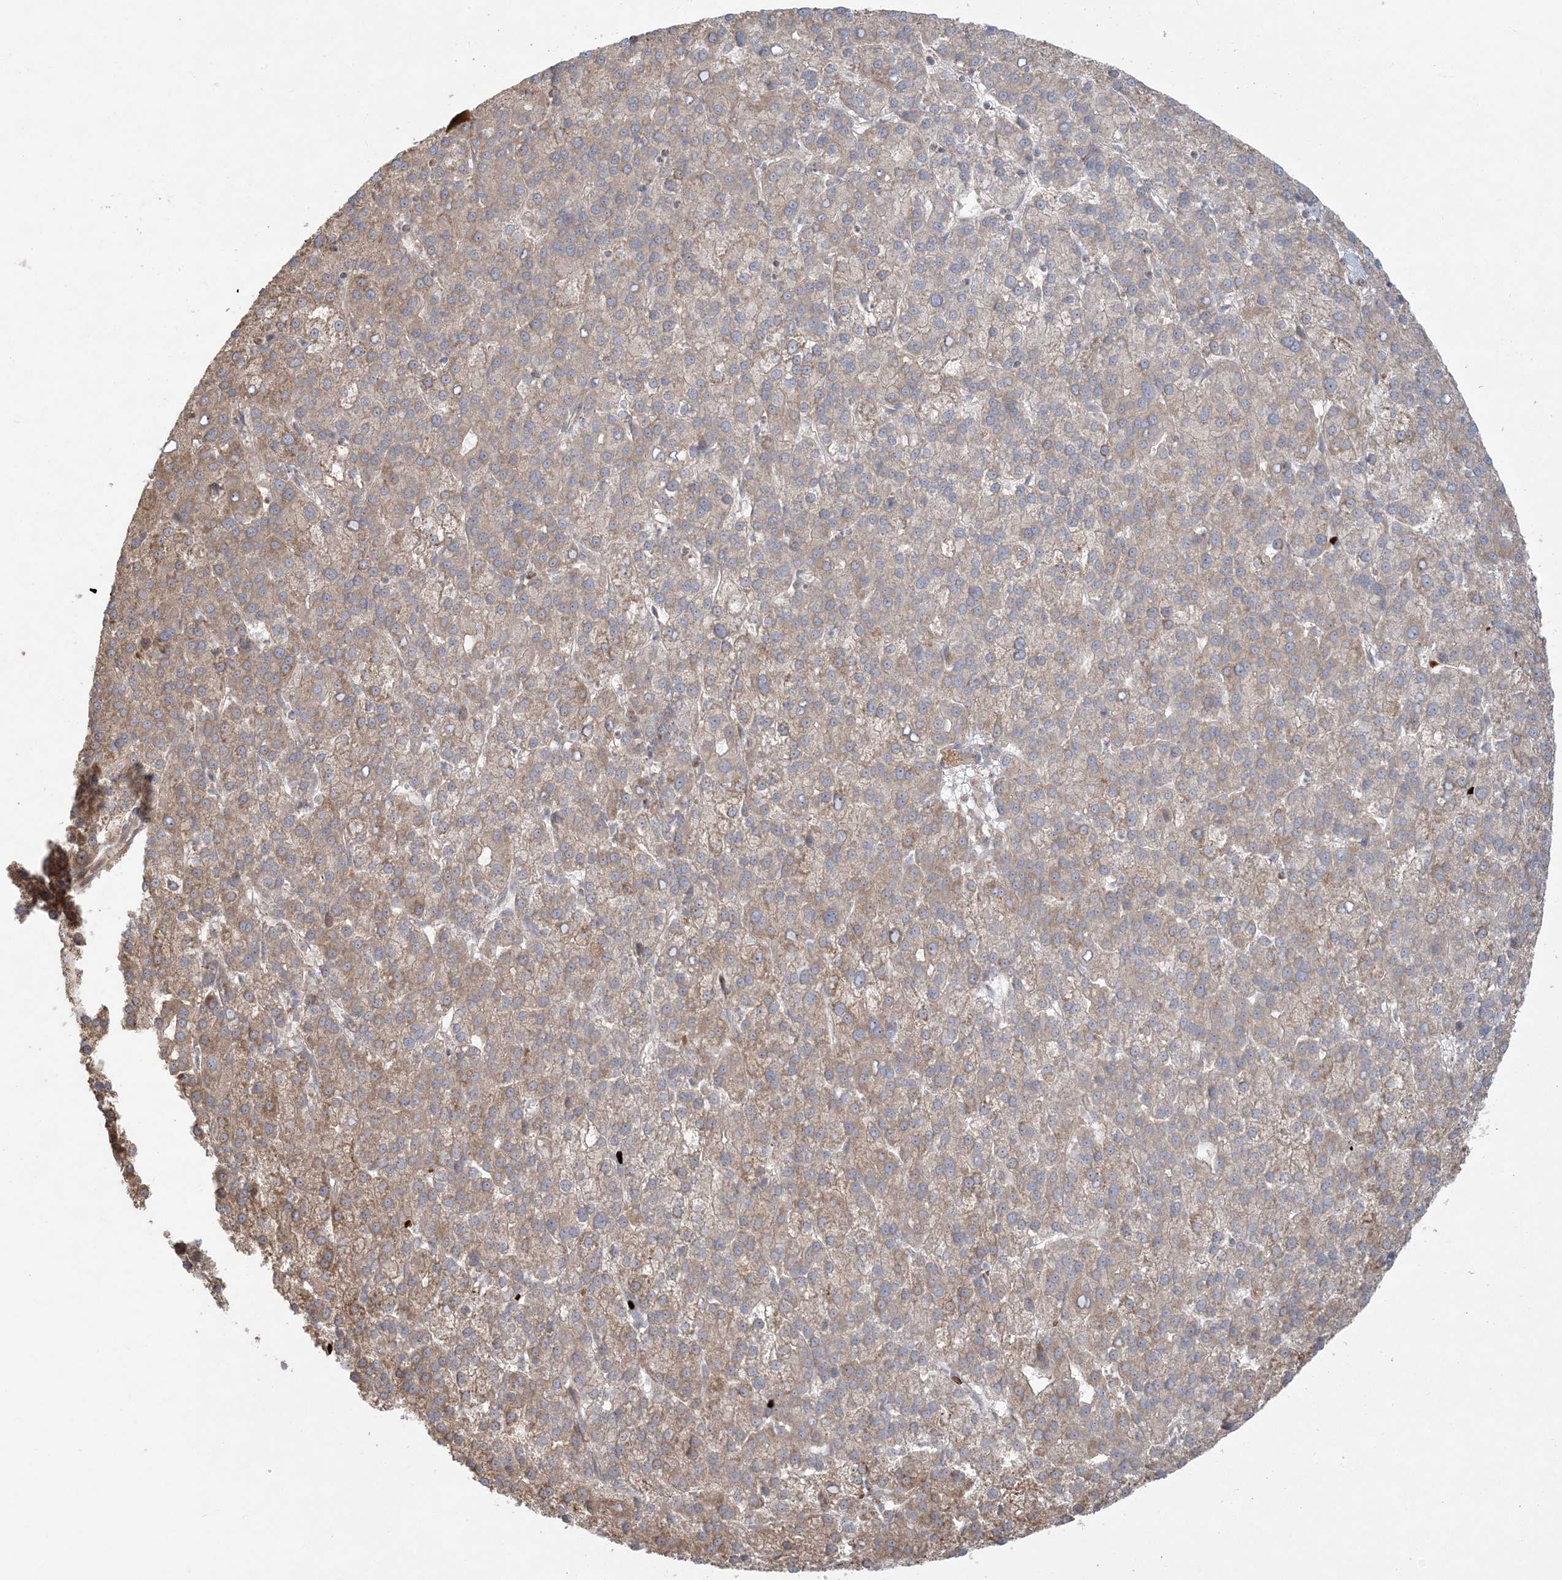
{"staining": {"intensity": "moderate", "quantity": "<25%", "location": "cytoplasmic/membranous"}, "tissue": "liver cancer", "cell_type": "Tumor cells", "image_type": "cancer", "snomed": [{"axis": "morphology", "description": "Carcinoma, Hepatocellular, NOS"}, {"axis": "topography", "description": "Liver"}], "caption": "This is a histology image of immunohistochemistry (IHC) staining of liver cancer, which shows moderate staining in the cytoplasmic/membranous of tumor cells.", "gene": "ABCF3", "patient": {"sex": "female", "age": 58}}